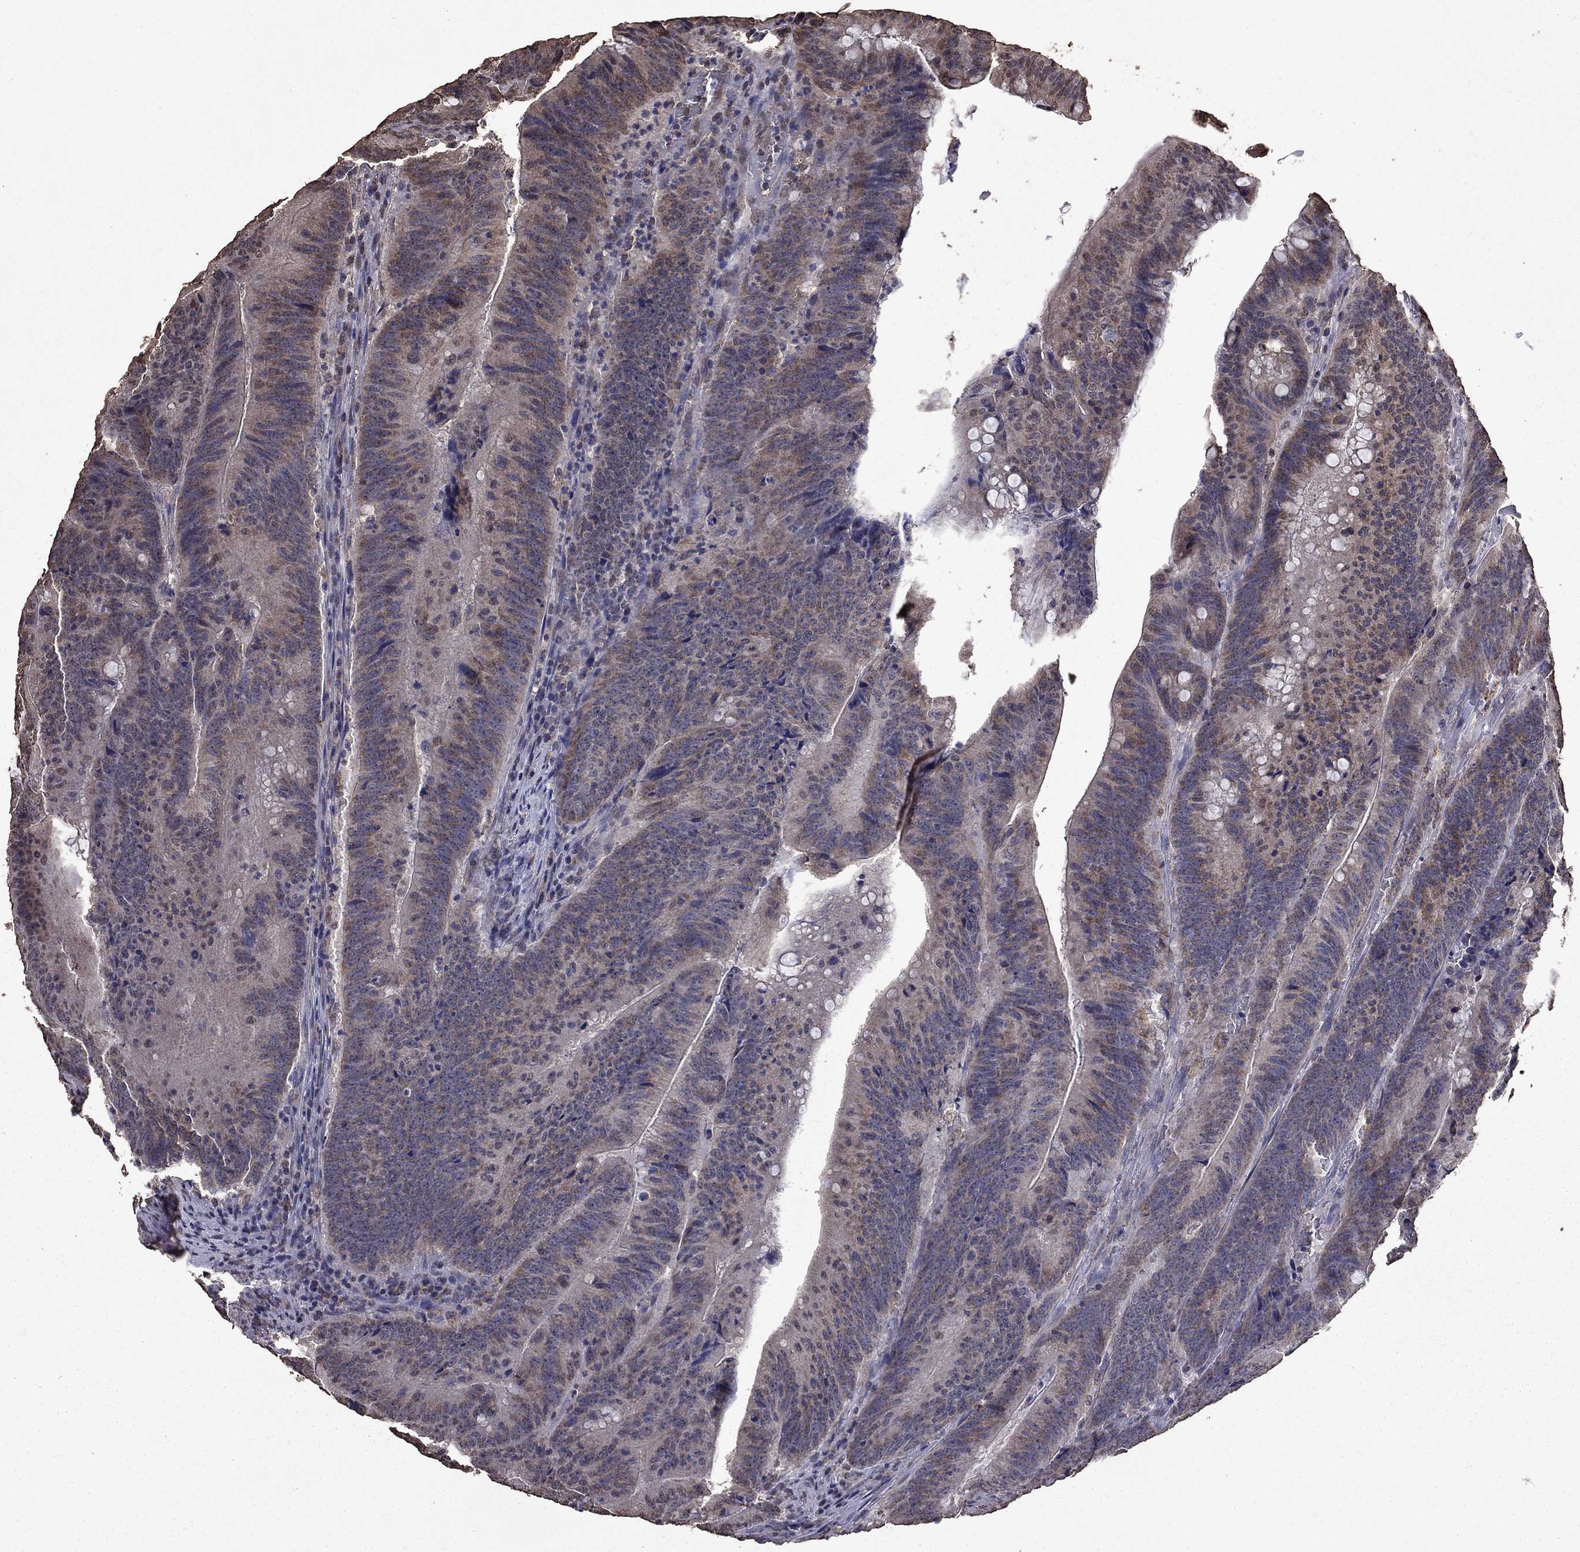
{"staining": {"intensity": "moderate", "quantity": "25%-75%", "location": "cytoplasmic/membranous"}, "tissue": "colorectal cancer", "cell_type": "Tumor cells", "image_type": "cancer", "snomed": [{"axis": "morphology", "description": "Adenocarcinoma, NOS"}, {"axis": "topography", "description": "Colon"}], "caption": "IHC micrograph of human colorectal cancer stained for a protein (brown), which displays medium levels of moderate cytoplasmic/membranous positivity in about 25%-75% of tumor cells.", "gene": "SERPINA5", "patient": {"sex": "female", "age": 87}}